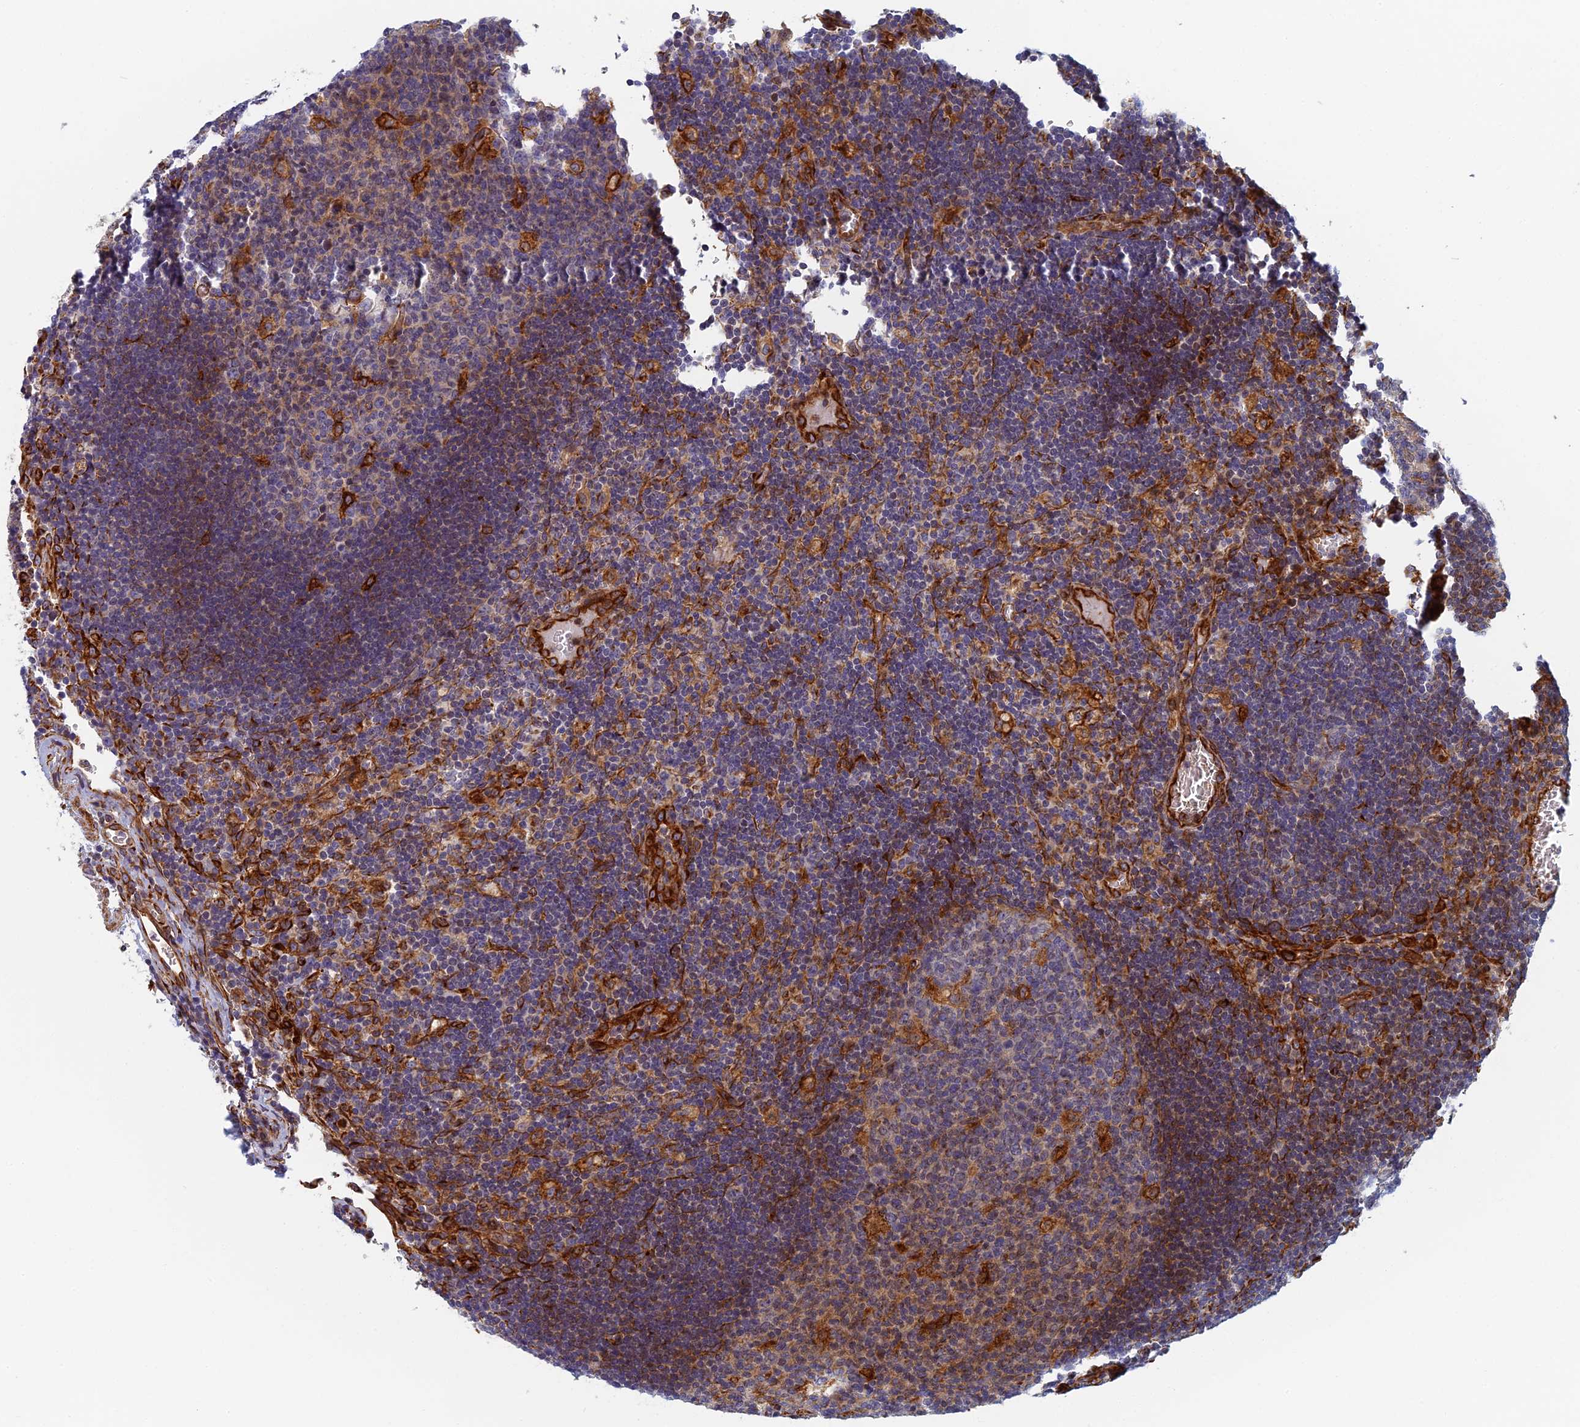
{"staining": {"intensity": "moderate", "quantity": "<25%", "location": "cytoplasmic/membranous"}, "tissue": "lymph node", "cell_type": "Germinal center cells", "image_type": "normal", "snomed": [{"axis": "morphology", "description": "Normal tissue, NOS"}, {"axis": "topography", "description": "Lymph node"}], "caption": "Immunohistochemical staining of unremarkable lymph node displays low levels of moderate cytoplasmic/membranous positivity in about <25% of germinal center cells.", "gene": "ABCB10", "patient": {"sex": "female", "age": 73}}